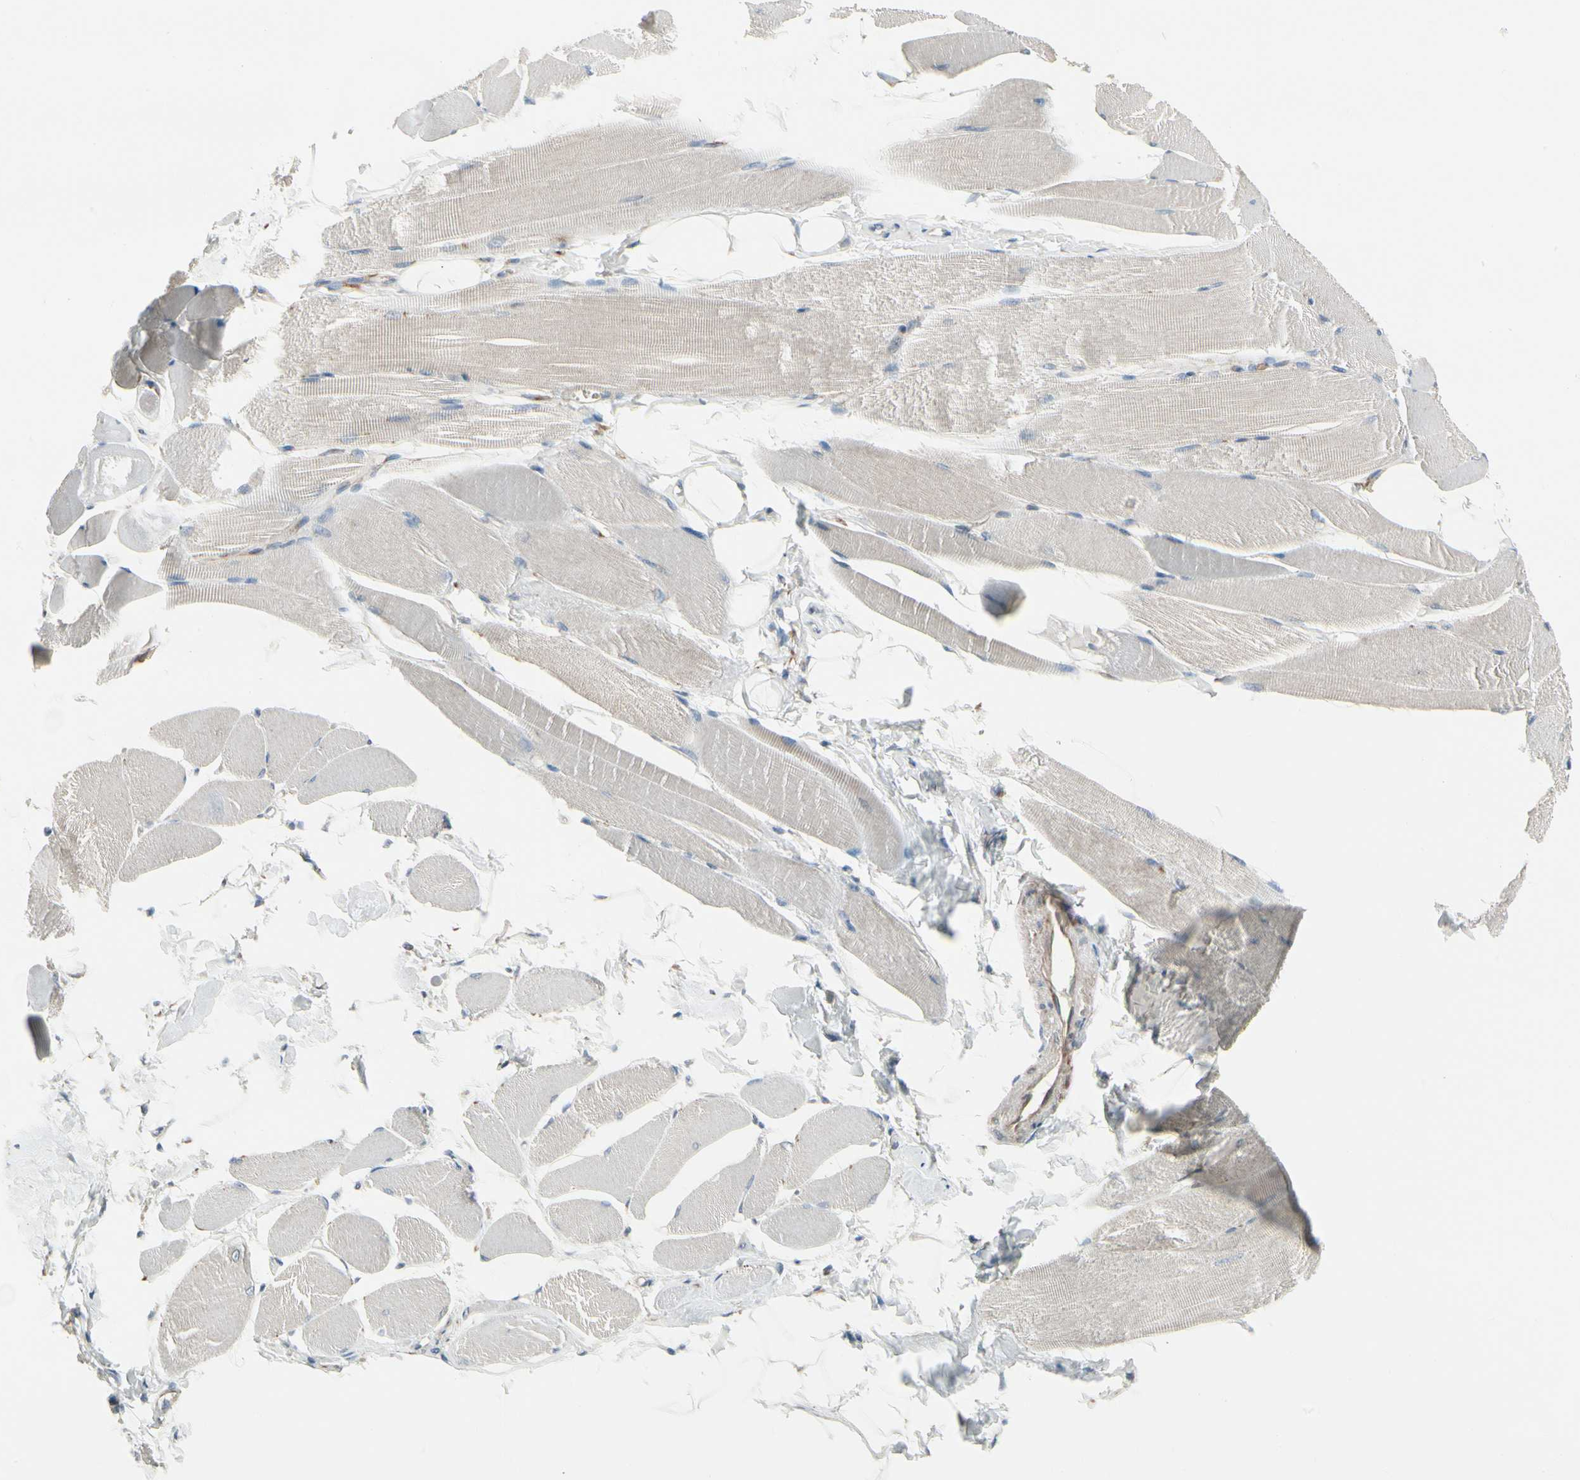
{"staining": {"intensity": "weak", "quantity": "25%-75%", "location": "cytoplasmic/membranous"}, "tissue": "skeletal muscle", "cell_type": "Myocytes", "image_type": "normal", "snomed": [{"axis": "morphology", "description": "Normal tissue, NOS"}, {"axis": "topography", "description": "Skeletal muscle"}, {"axis": "topography", "description": "Peripheral nerve tissue"}], "caption": "A brown stain labels weak cytoplasmic/membranous expression of a protein in myocytes of unremarkable skeletal muscle.", "gene": "FNDC3A", "patient": {"sex": "female", "age": 84}}